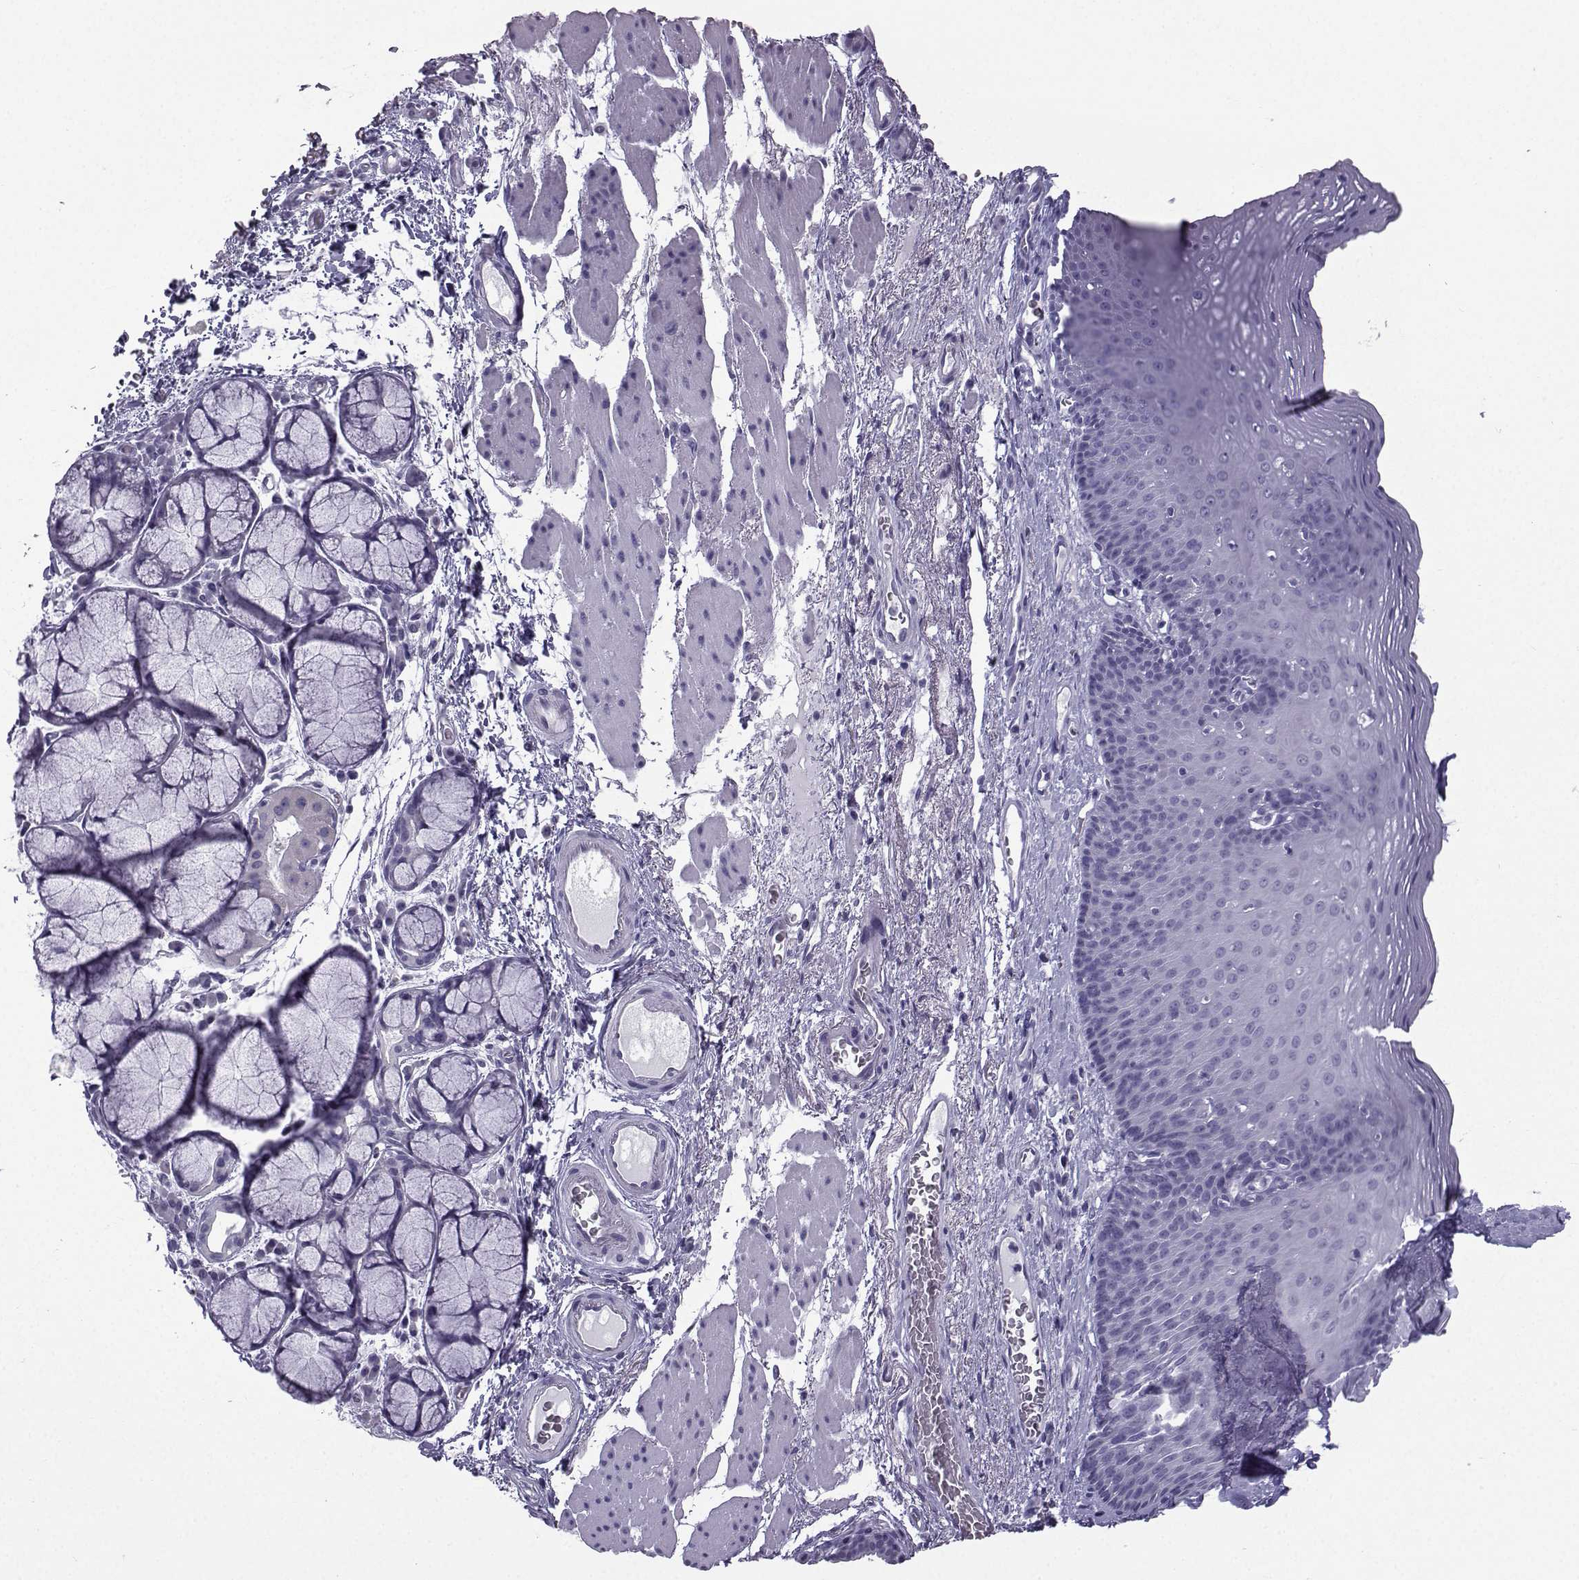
{"staining": {"intensity": "negative", "quantity": "none", "location": "none"}, "tissue": "esophagus", "cell_type": "Squamous epithelial cells", "image_type": "normal", "snomed": [{"axis": "morphology", "description": "Normal tissue, NOS"}, {"axis": "topography", "description": "Esophagus"}], "caption": "This histopathology image is of normal esophagus stained with IHC to label a protein in brown with the nuclei are counter-stained blue. There is no expression in squamous epithelial cells.", "gene": "CFAP53", "patient": {"sex": "male", "age": 76}}